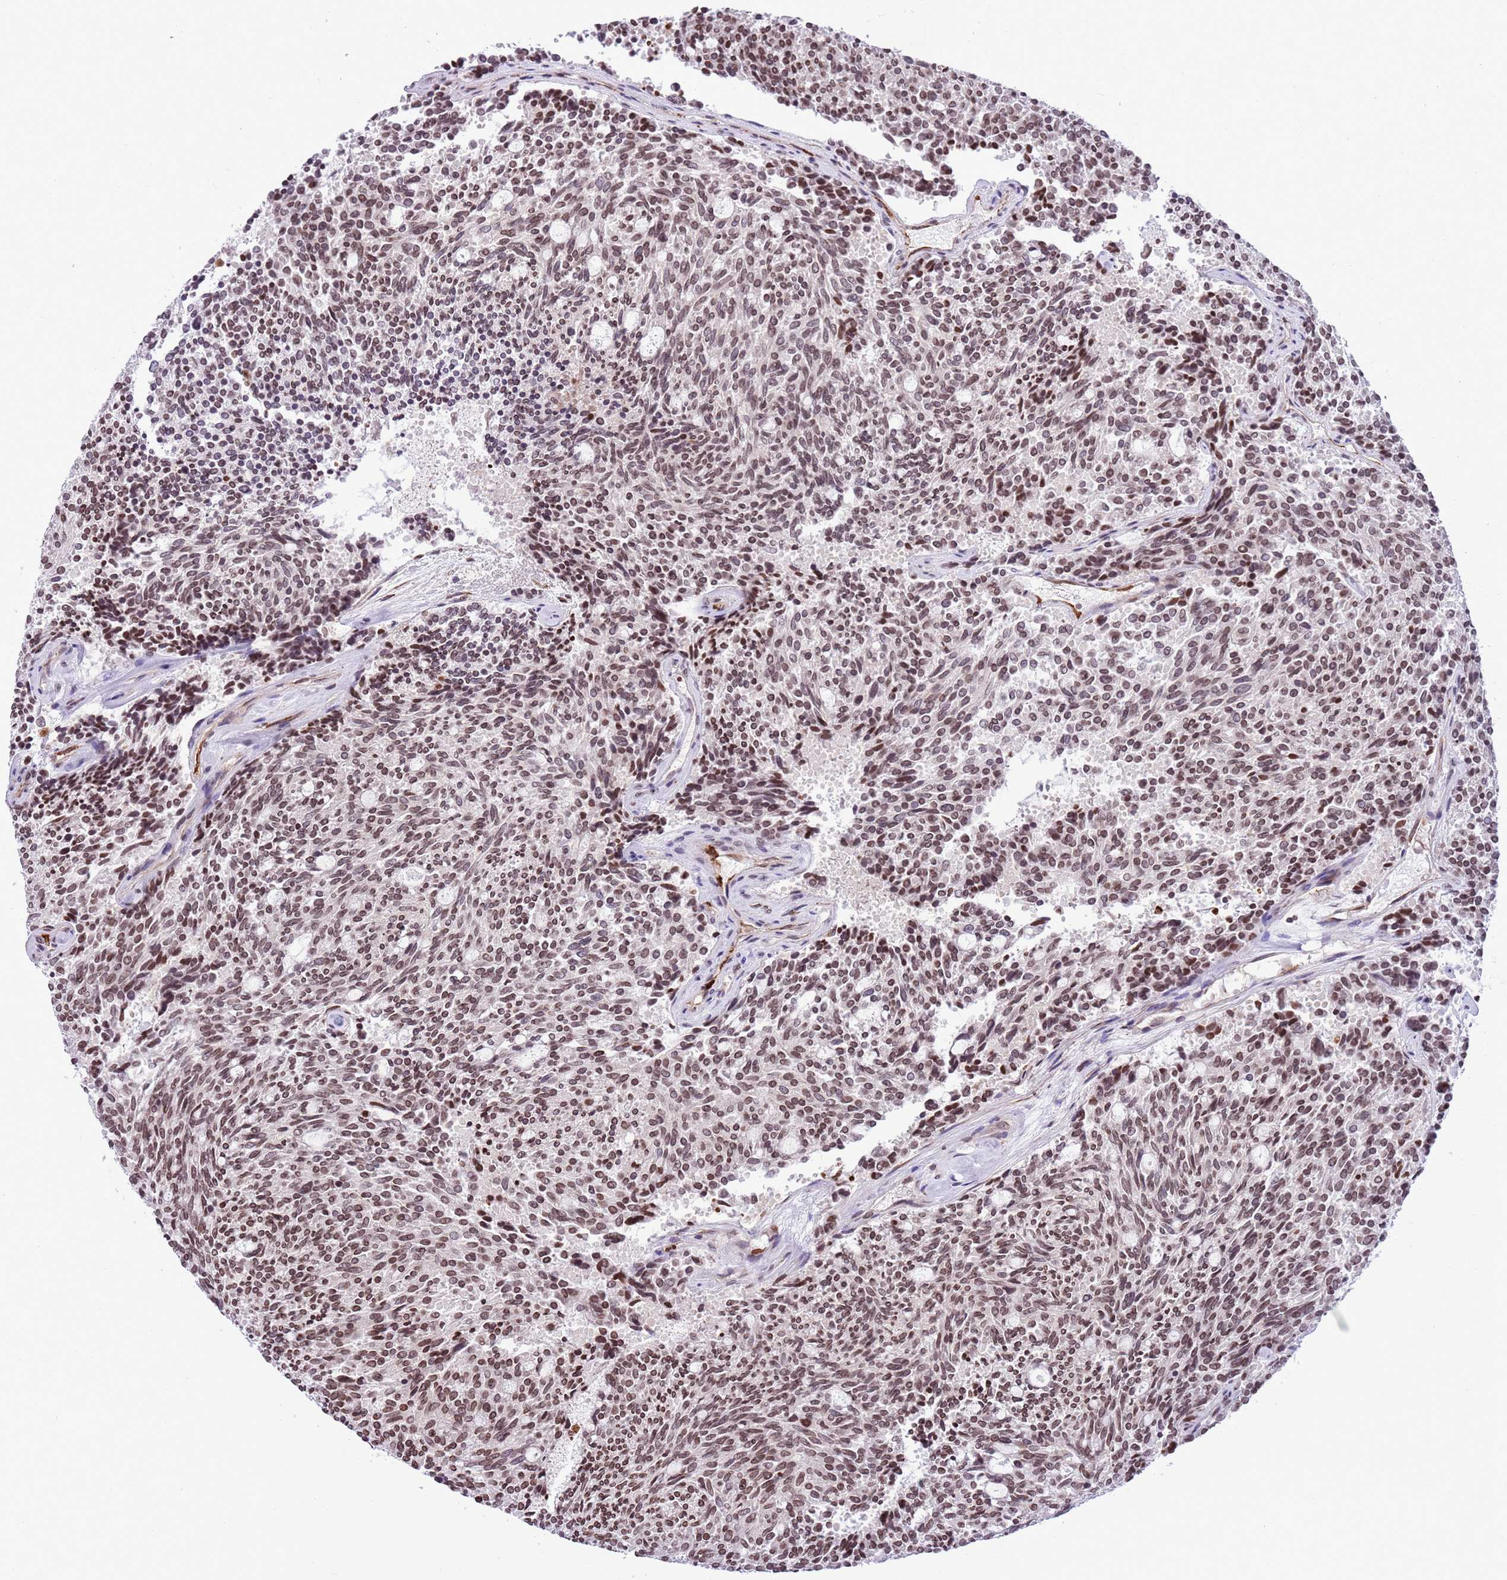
{"staining": {"intensity": "moderate", "quantity": ">75%", "location": "nuclear"}, "tissue": "carcinoid", "cell_type": "Tumor cells", "image_type": "cancer", "snomed": [{"axis": "morphology", "description": "Carcinoid, malignant, NOS"}, {"axis": "topography", "description": "Pancreas"}], "caption": "The micrograph shows staining of malignant carcinoid, revealing moderate nuclear protein expression (brown color) within tumor cells.", "gene": "NRIP1", "patient": {"sex": "female", "age": 54}}